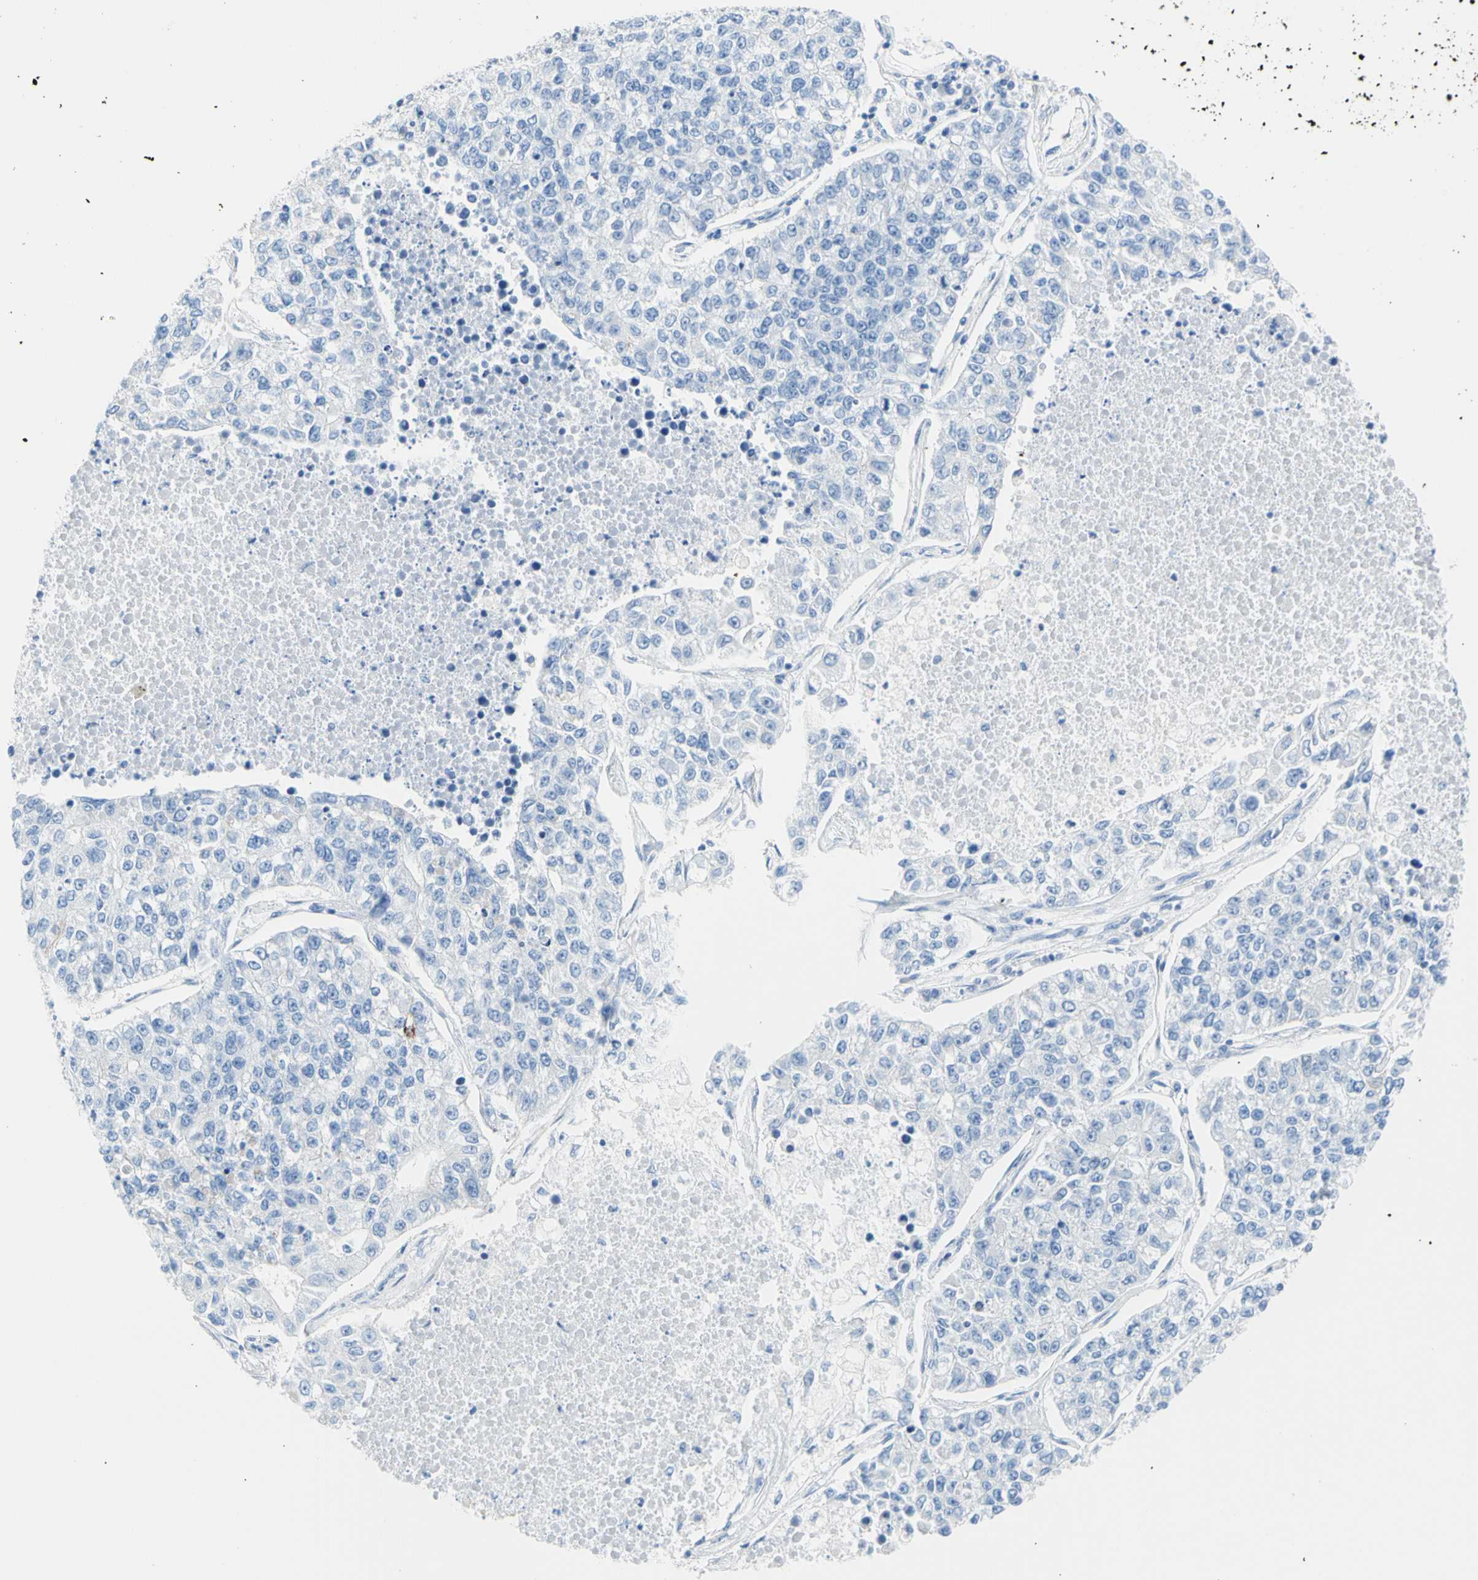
{"staining": {"intensity": "negative", "quantity": "none", "location": "none"}, "tissue": "lung cancer", "cell_type": "Tumor cells", "image_type": "cancer", "snomed": [{"axis": "morphology", "description": "Adenocarcinoma, NOS"}, {"axis": "topography", "description": "Lung"}], "caption": "The immunohistochemistry (IHC) photomicrograph has no significant expression in tumor cells of lung cancer tissue.", "gene": "CEL", "patient": {"sex": "male", "age": 49}}